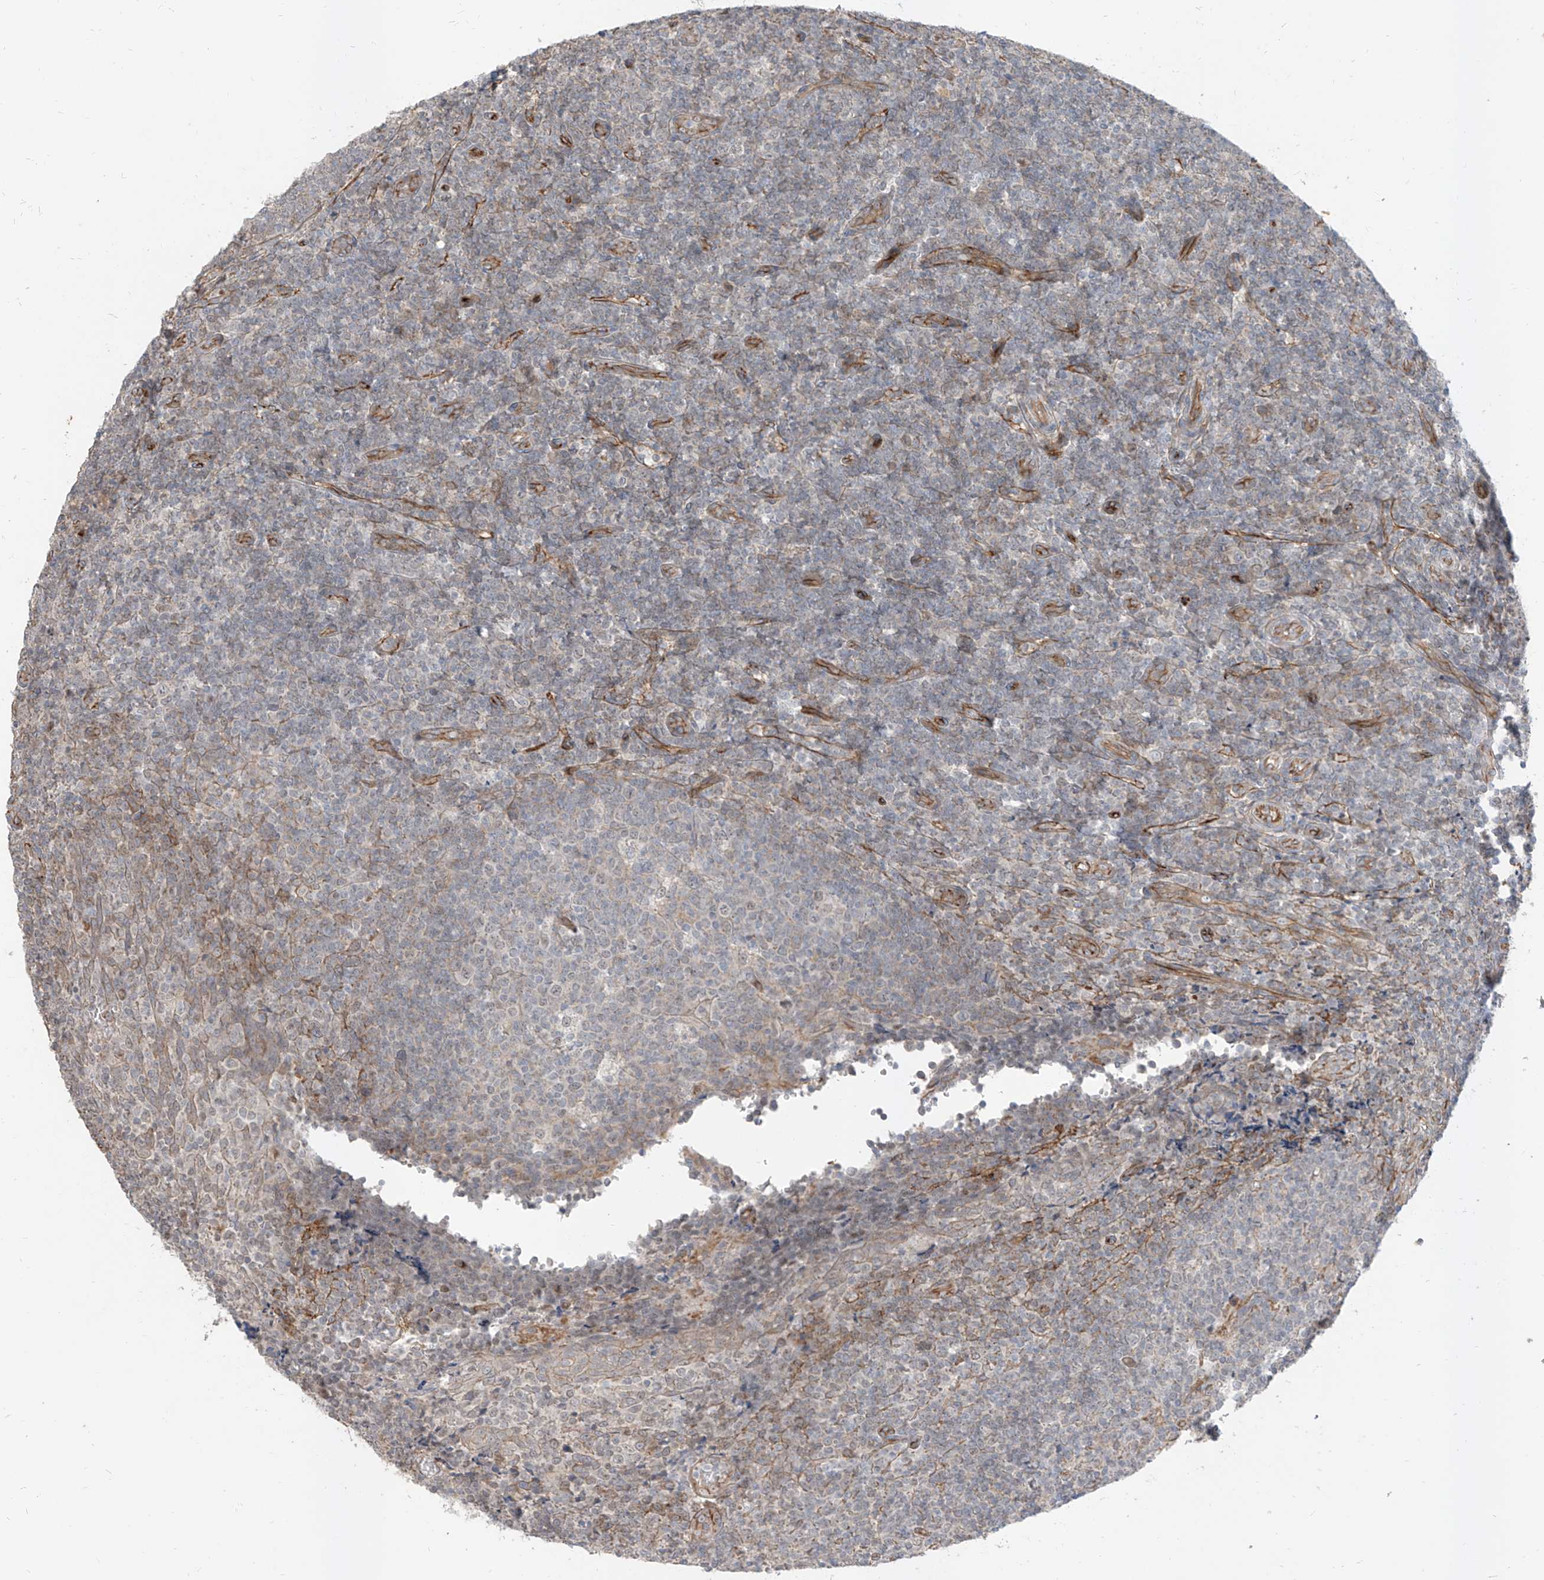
{"staining": {"intensity": "negative", "quantity": "none", "location": "none"}, "tissue": "tonsil", "cell_type": "Germinal center cells", "image_type": "normal", "snomed": [{"axis": "morphology", "description": "Normal tissue, NOS"}, {"axis": "topography", "description": "Tonsil"}], "caption": "Histopathology image shows no significant protein positivity in germinal center cells of unremarkable tonsil.", "gene": "EPHX4", "patient": {"sex": "female", "age": 19}}